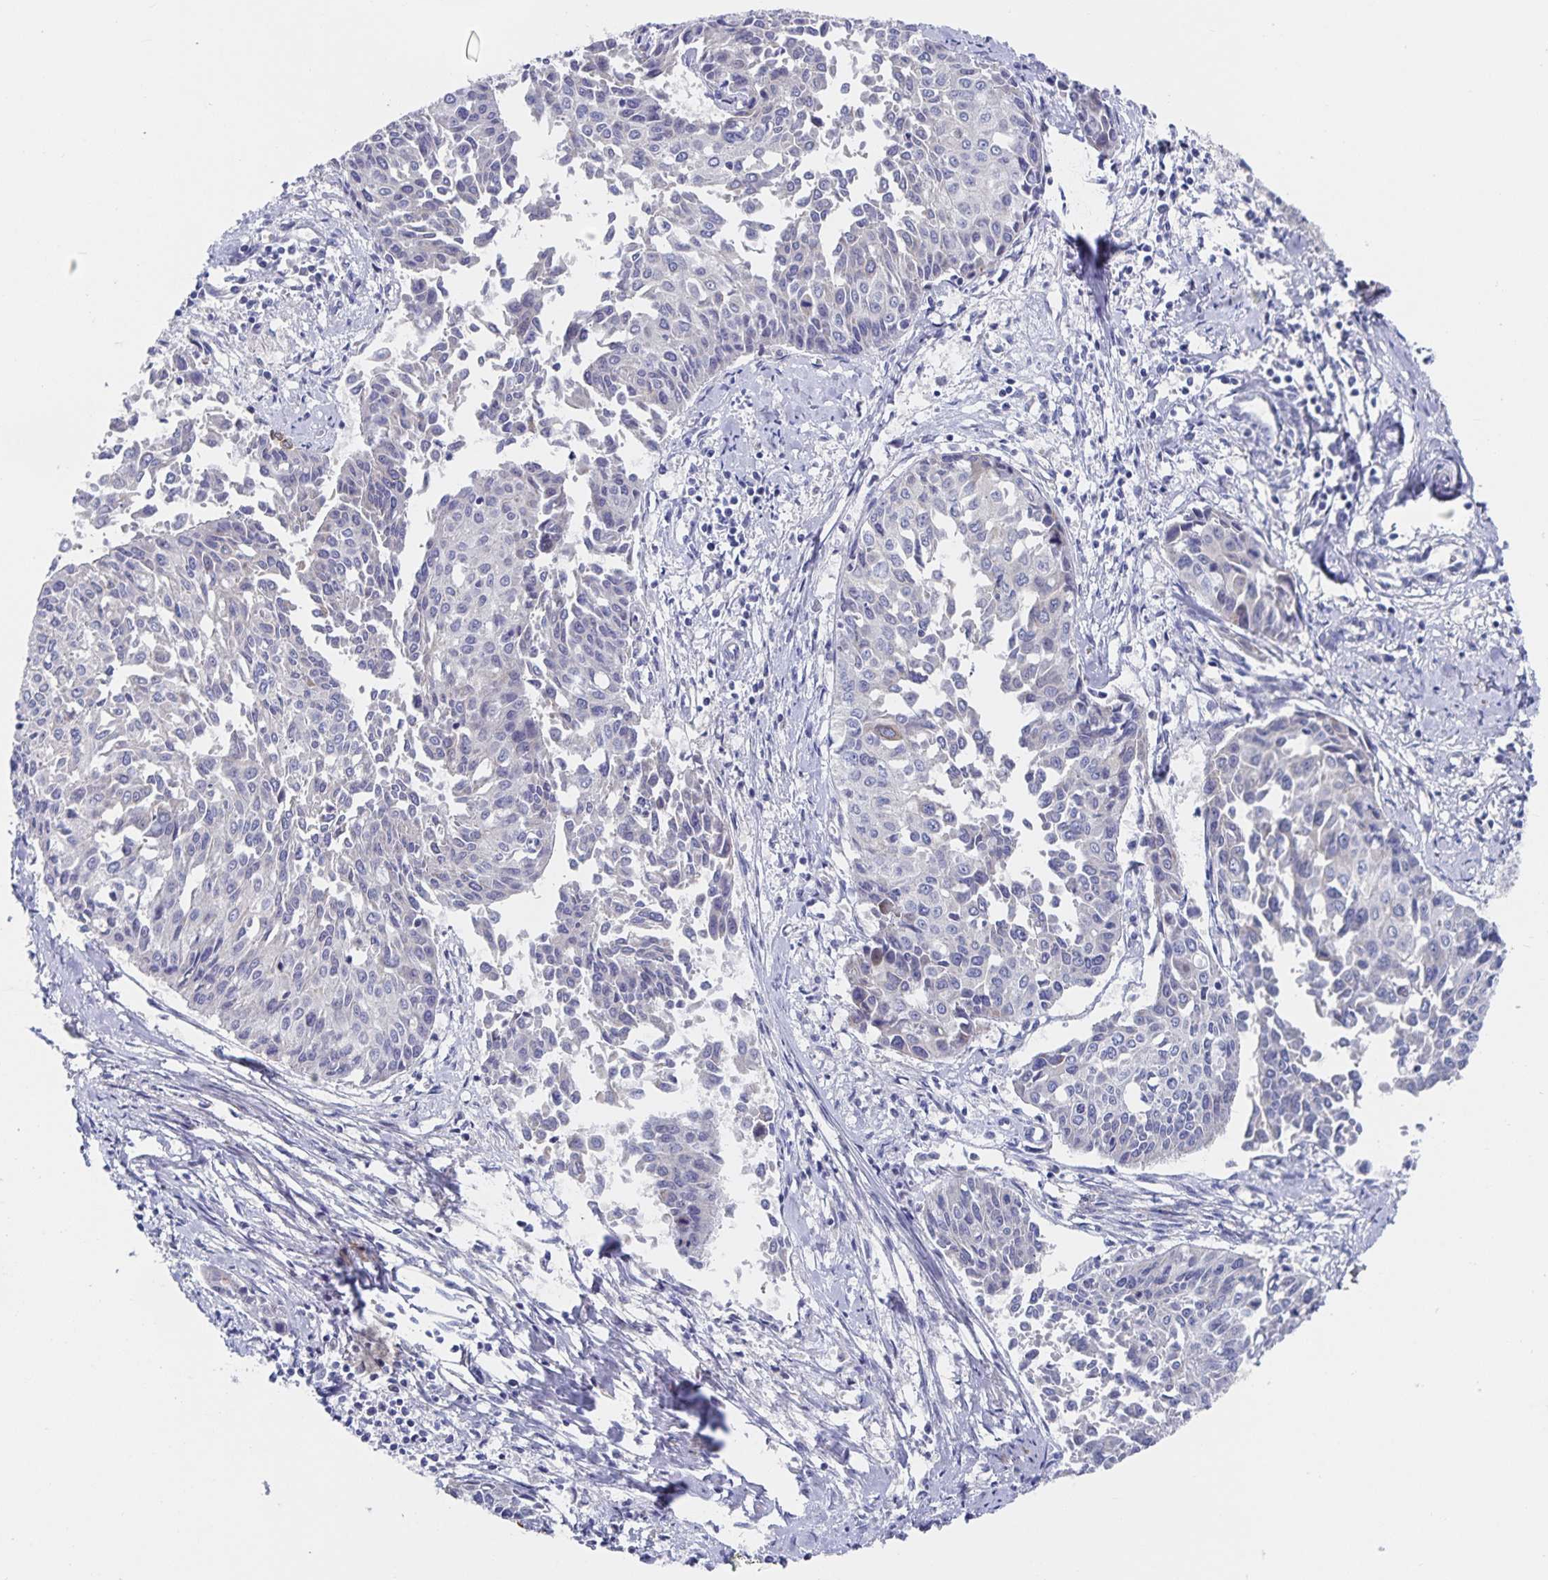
{"staining": {"intensity": "negative", "quantity": "none", "location": "none"}, "tissue": "cervical cancer", "cell_type": "Tumor cells", "image_type": "cancer", "snomed": [{"axis": "morphology", "description": "Squamous cell carcinoma, NOS"}, {"axis": "topography", "description": "Cervix"}], "caption": "Cervical cancer (squamous cell carcinoma) was stained to show a protein in brown. There is no significant expression in tumor cells.", "gene": "ZIK1", "patient": {"sex": "female", "age": 50}}